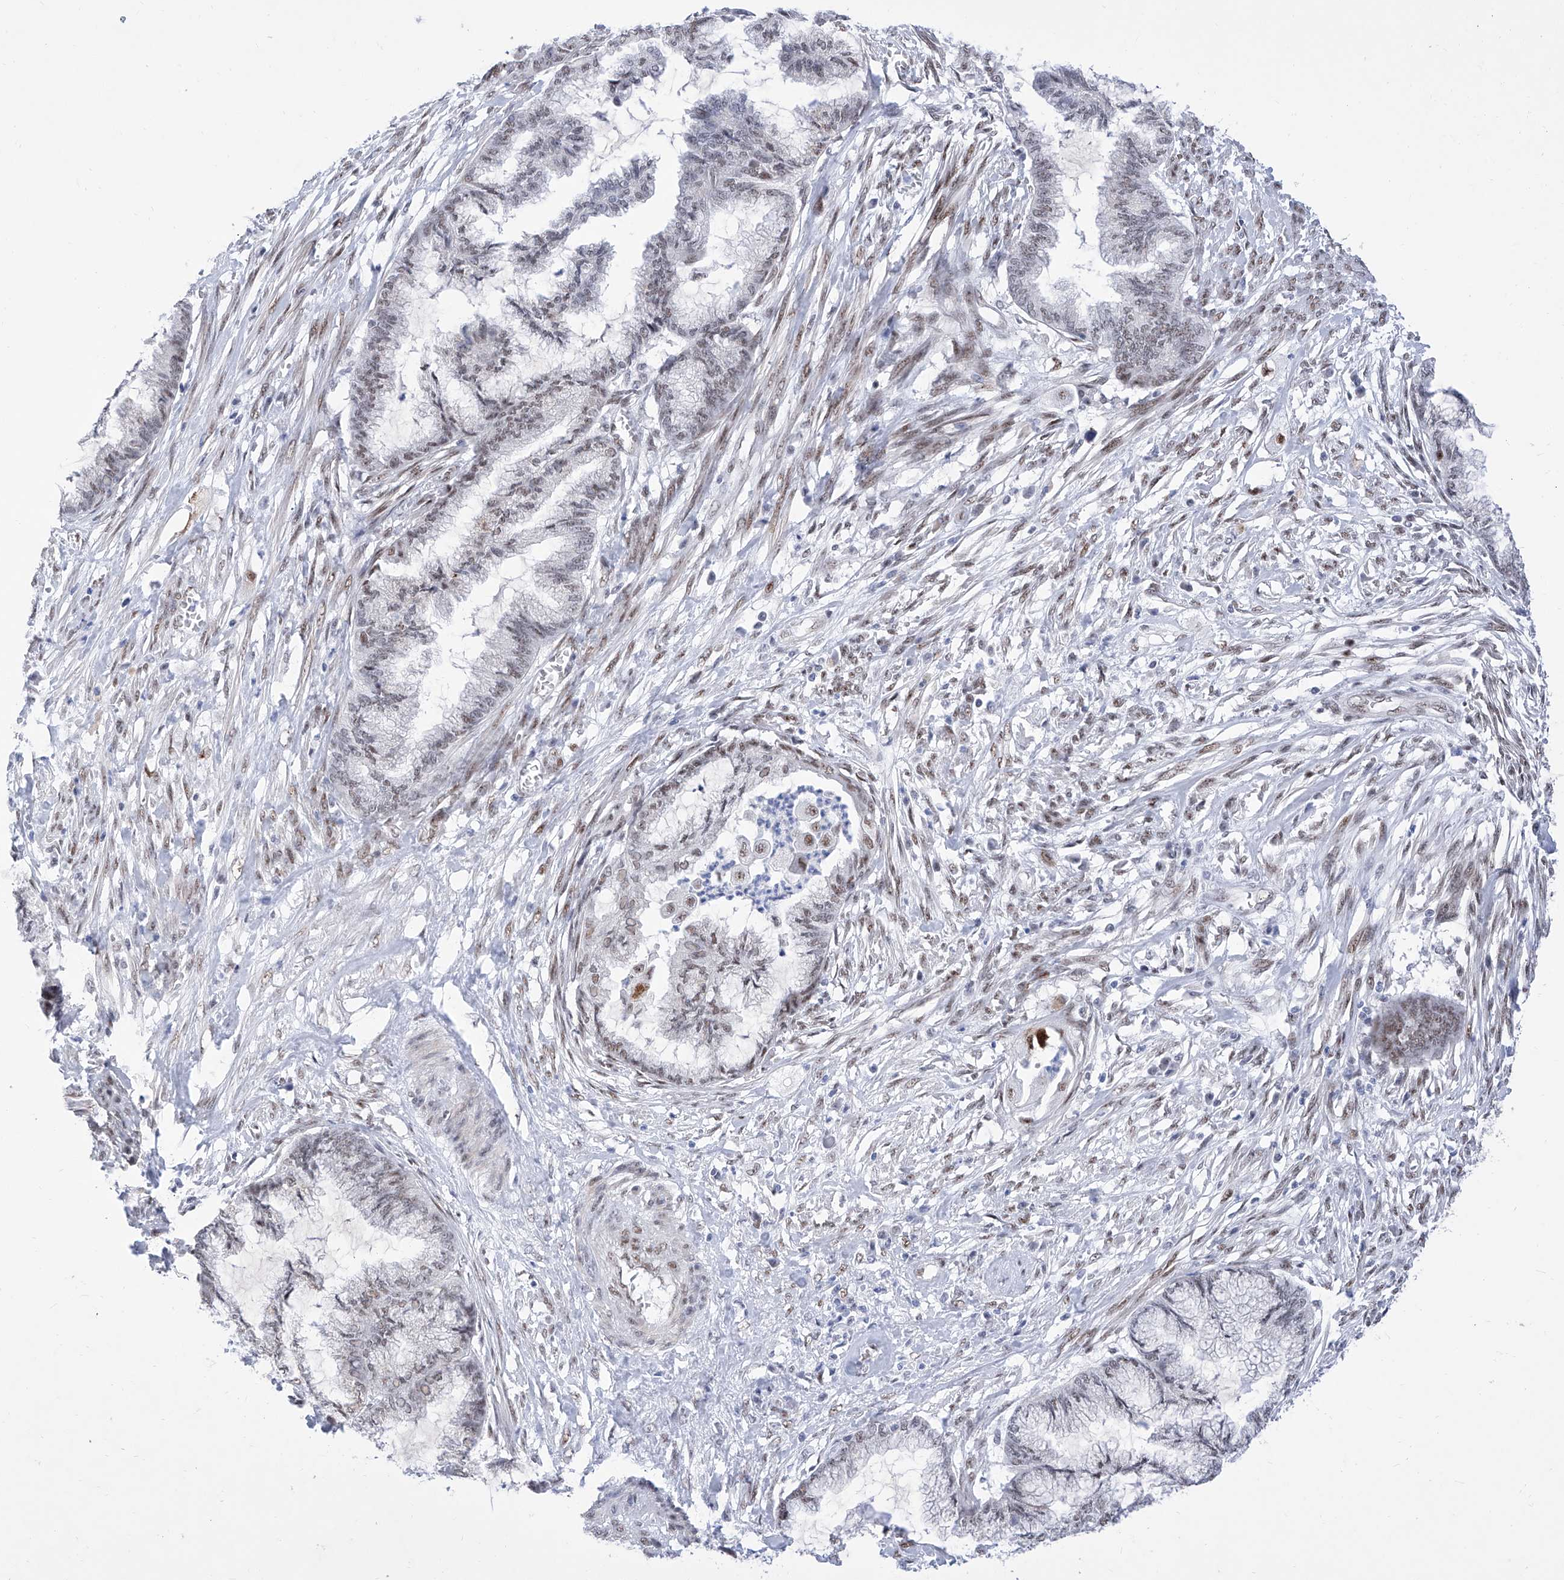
{"staining": {"intensity": "weak", "quantity": "<25%", "location": "nuclear"}, "tissue": "endometrial cancer", "cell_type": "Tumor cells", "image_type": "cancer", "snomed": [{"axis": "morphology", "description": "Adenocarcinoma, NOS"}, {"axis": "topography", "description": "Endometrium"}], "caption": "This is a micrograph of immunohistochemistry (IHC) staining of adenocarcinoma (endometrial), which shows no expression in tumor cells. Nuclei are stained in blue.", "gene": "ATN1", "patient": {"sex": "female", "age": 86}}